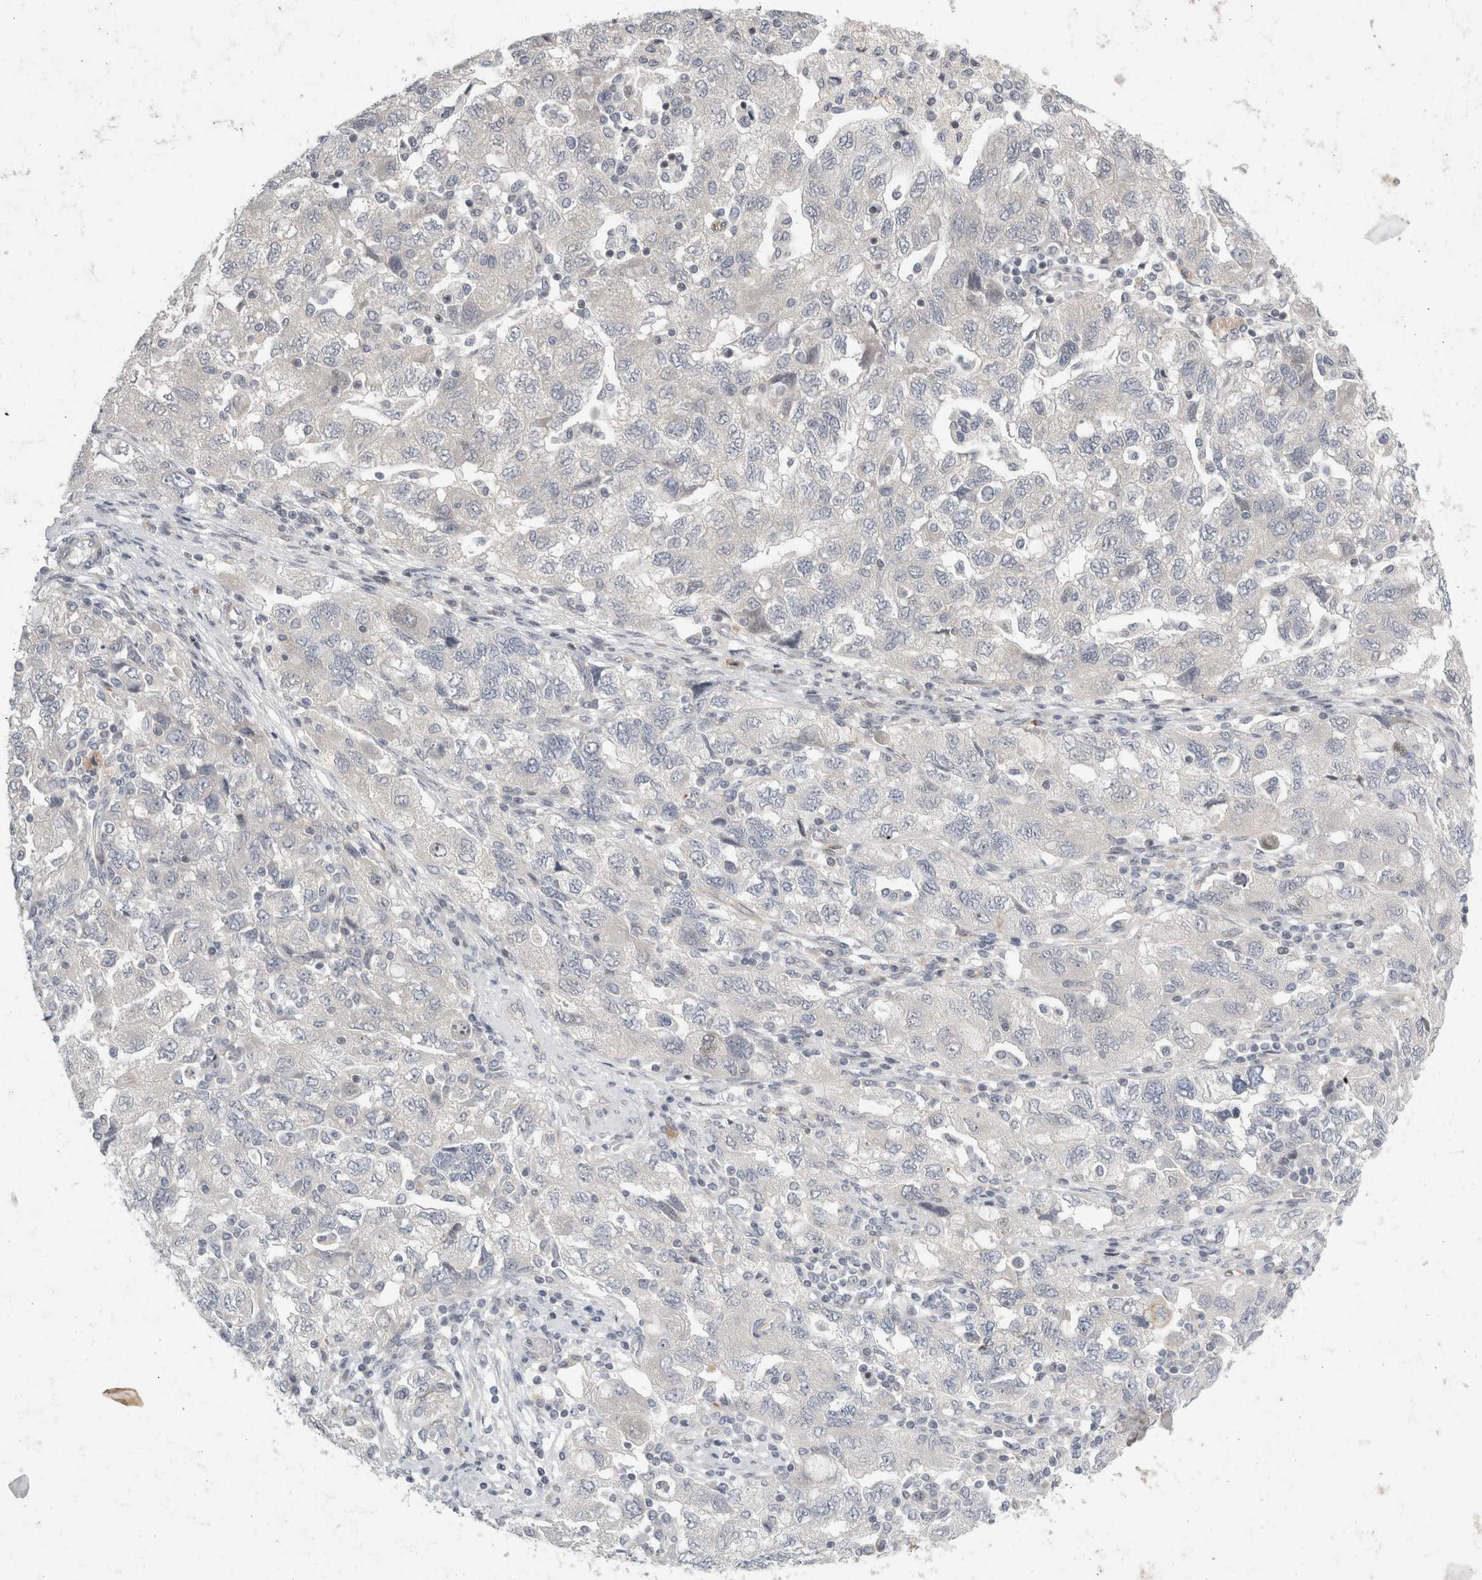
{"staining": {"intensity": "negative", "quantity": "none", "location": "none"}, "tissue": "ovarian cancer", "cell_type": "Tumor cells", "image_type": "cancer", "snomed": [{"axis": "morphology", "description": "Carcinoma, NOS"}, {"axis": "morphology", "description": "Cystadenocarcinoma, serous, NOS"}, {"axis": "topography", "description": "Ovary"}], "caption": "Immunohistochemistry (IHC) image of neoplastic tissue: human ovarian serous cystadenocarcinoma stained with DAB (3,3'-diaminobenzidine) shows no significant protein positivity in tumor cells. Nuclei are stained in blue.", "gene": "UTP25", "patient": {"sex": "female", "age": 69}}